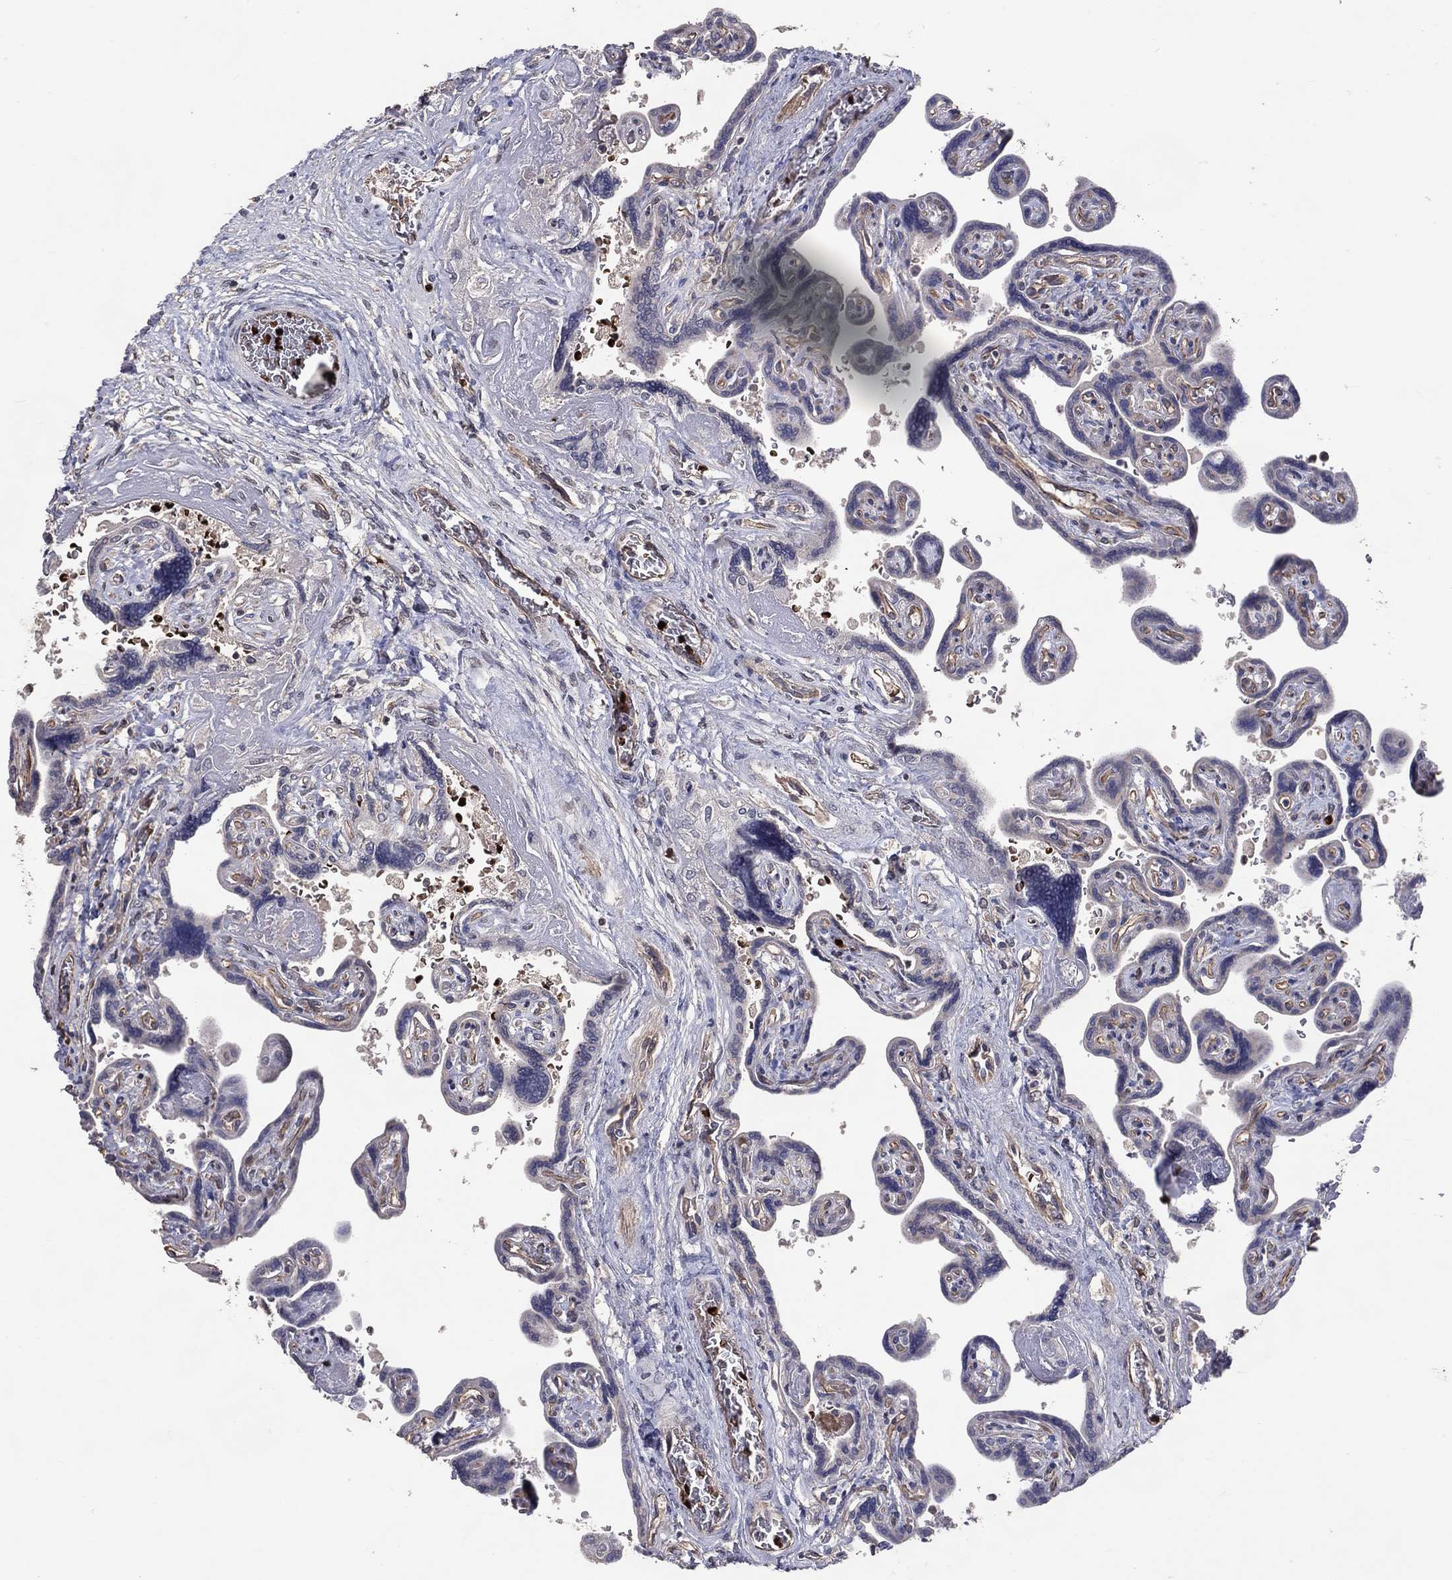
{"staining": {"intensity": "negative", "quantity": "none", "location": "none"}, "tissue": "placenta", "cell_type": "Trophoblastic cells", "image_type": "normal", "snomed": [{"axis": "morphology", "description": "Normal tissue, NOS"}, {"axis": "topography", "description": "Placenta"}], "caption": "This micrograph is of normal placenta stained with immunohistochemistry (IHC) to label a protein in brown with the nuclei are counter-stained blue. There is no positivity in trophoblastic cells.", "gene": "DNAH7", "patient": {"sex": "female", "age": 32}}